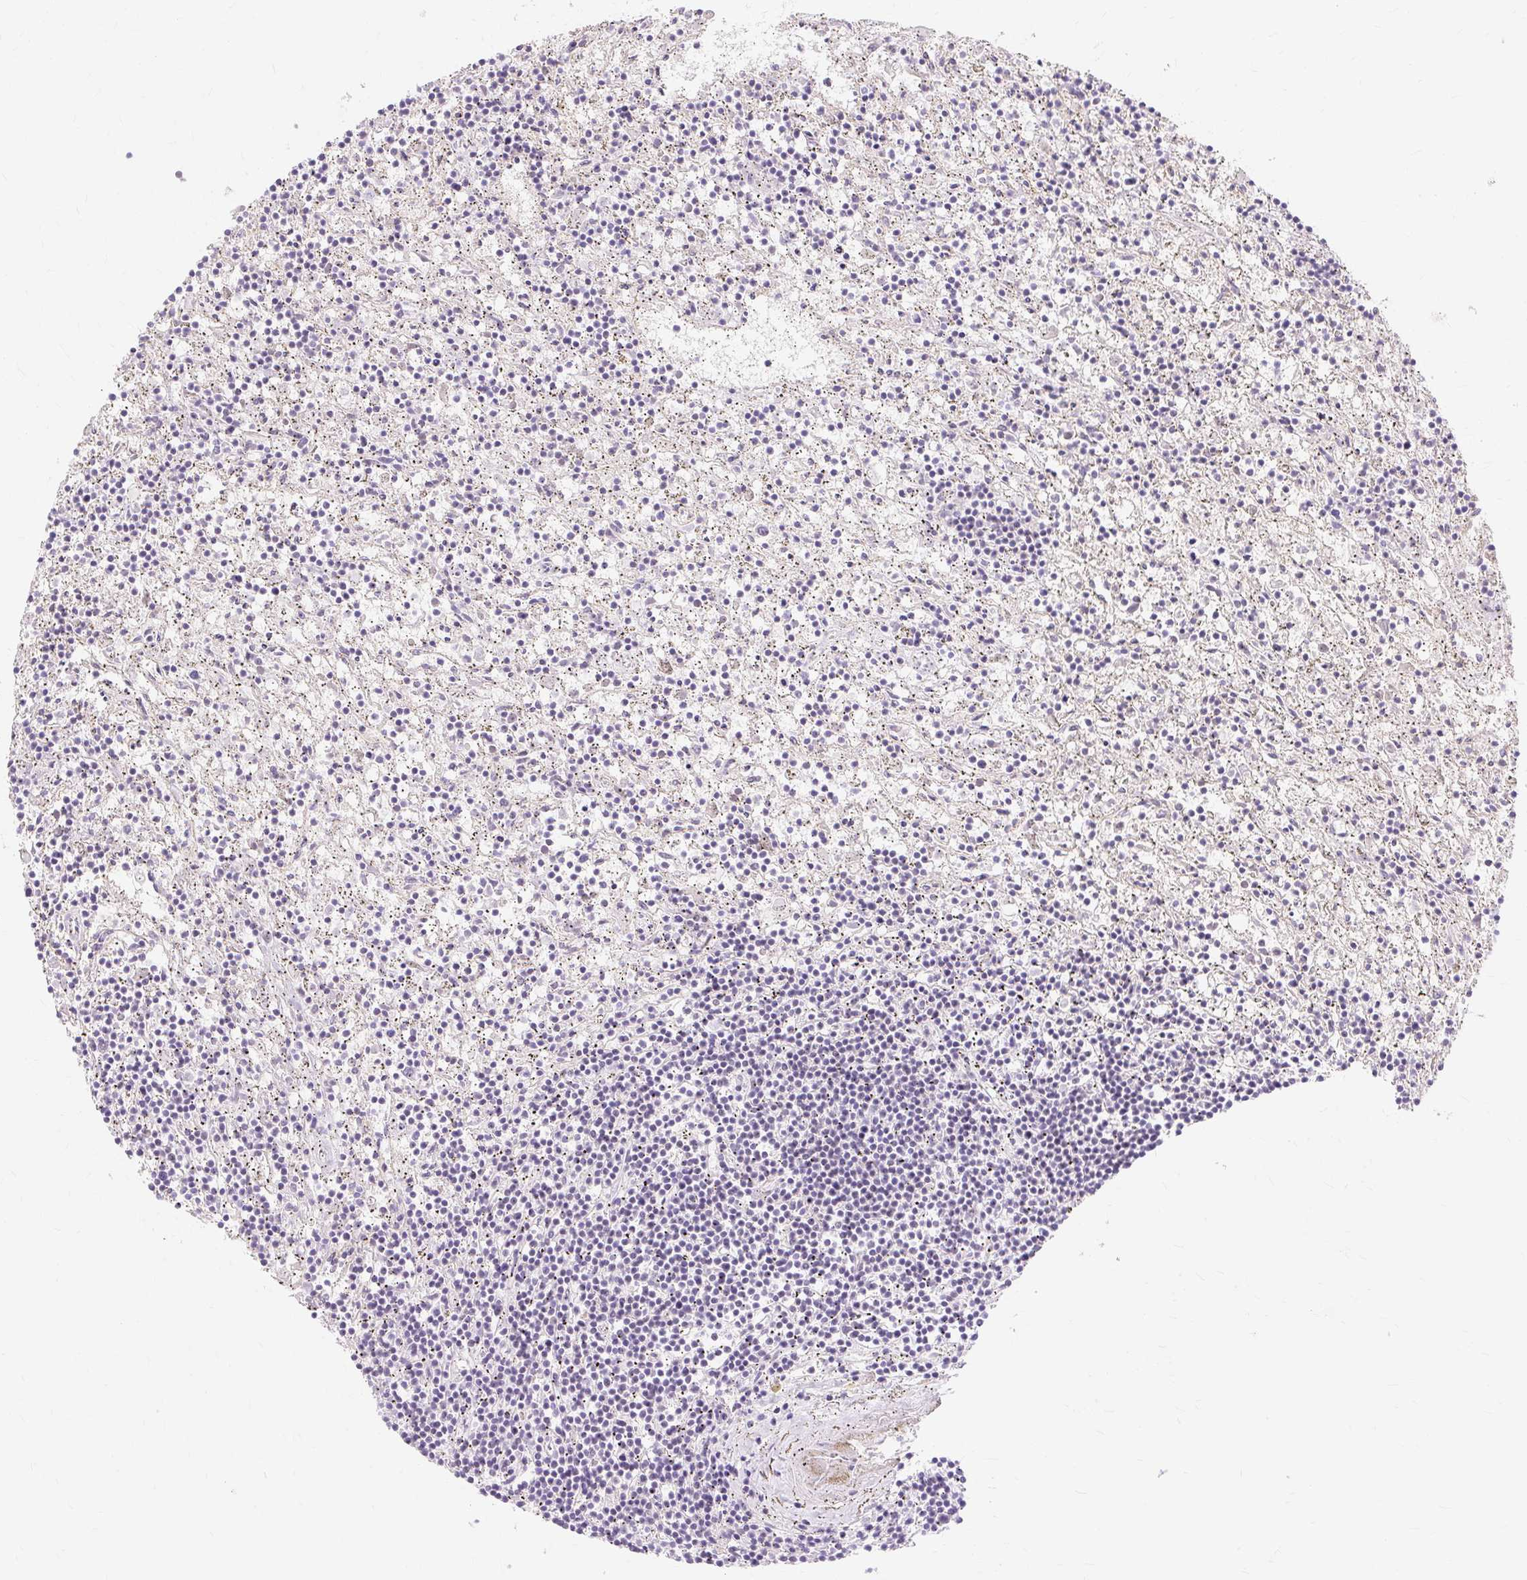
{"staining": {"intensity": "negative", "quantity": "none", "location": "none"}, "tissue": "lymphoma", "cell_type": "Tumor cells", "image_type": "cancer", "snomed": [{"axis": "morphology", "description": "Malignant lymphoma, non-Hodgkin's type, Low grade"}, {"axis": "topography", "description": "Spleen"}], "caption": "Protein analysis of low-grade malignant lymphoma, non-Hodgkin's type exhibits no significant positivity in tumor cells.", "gene": "OBP2A", "patient": {"sex": "male", "age": 76}}